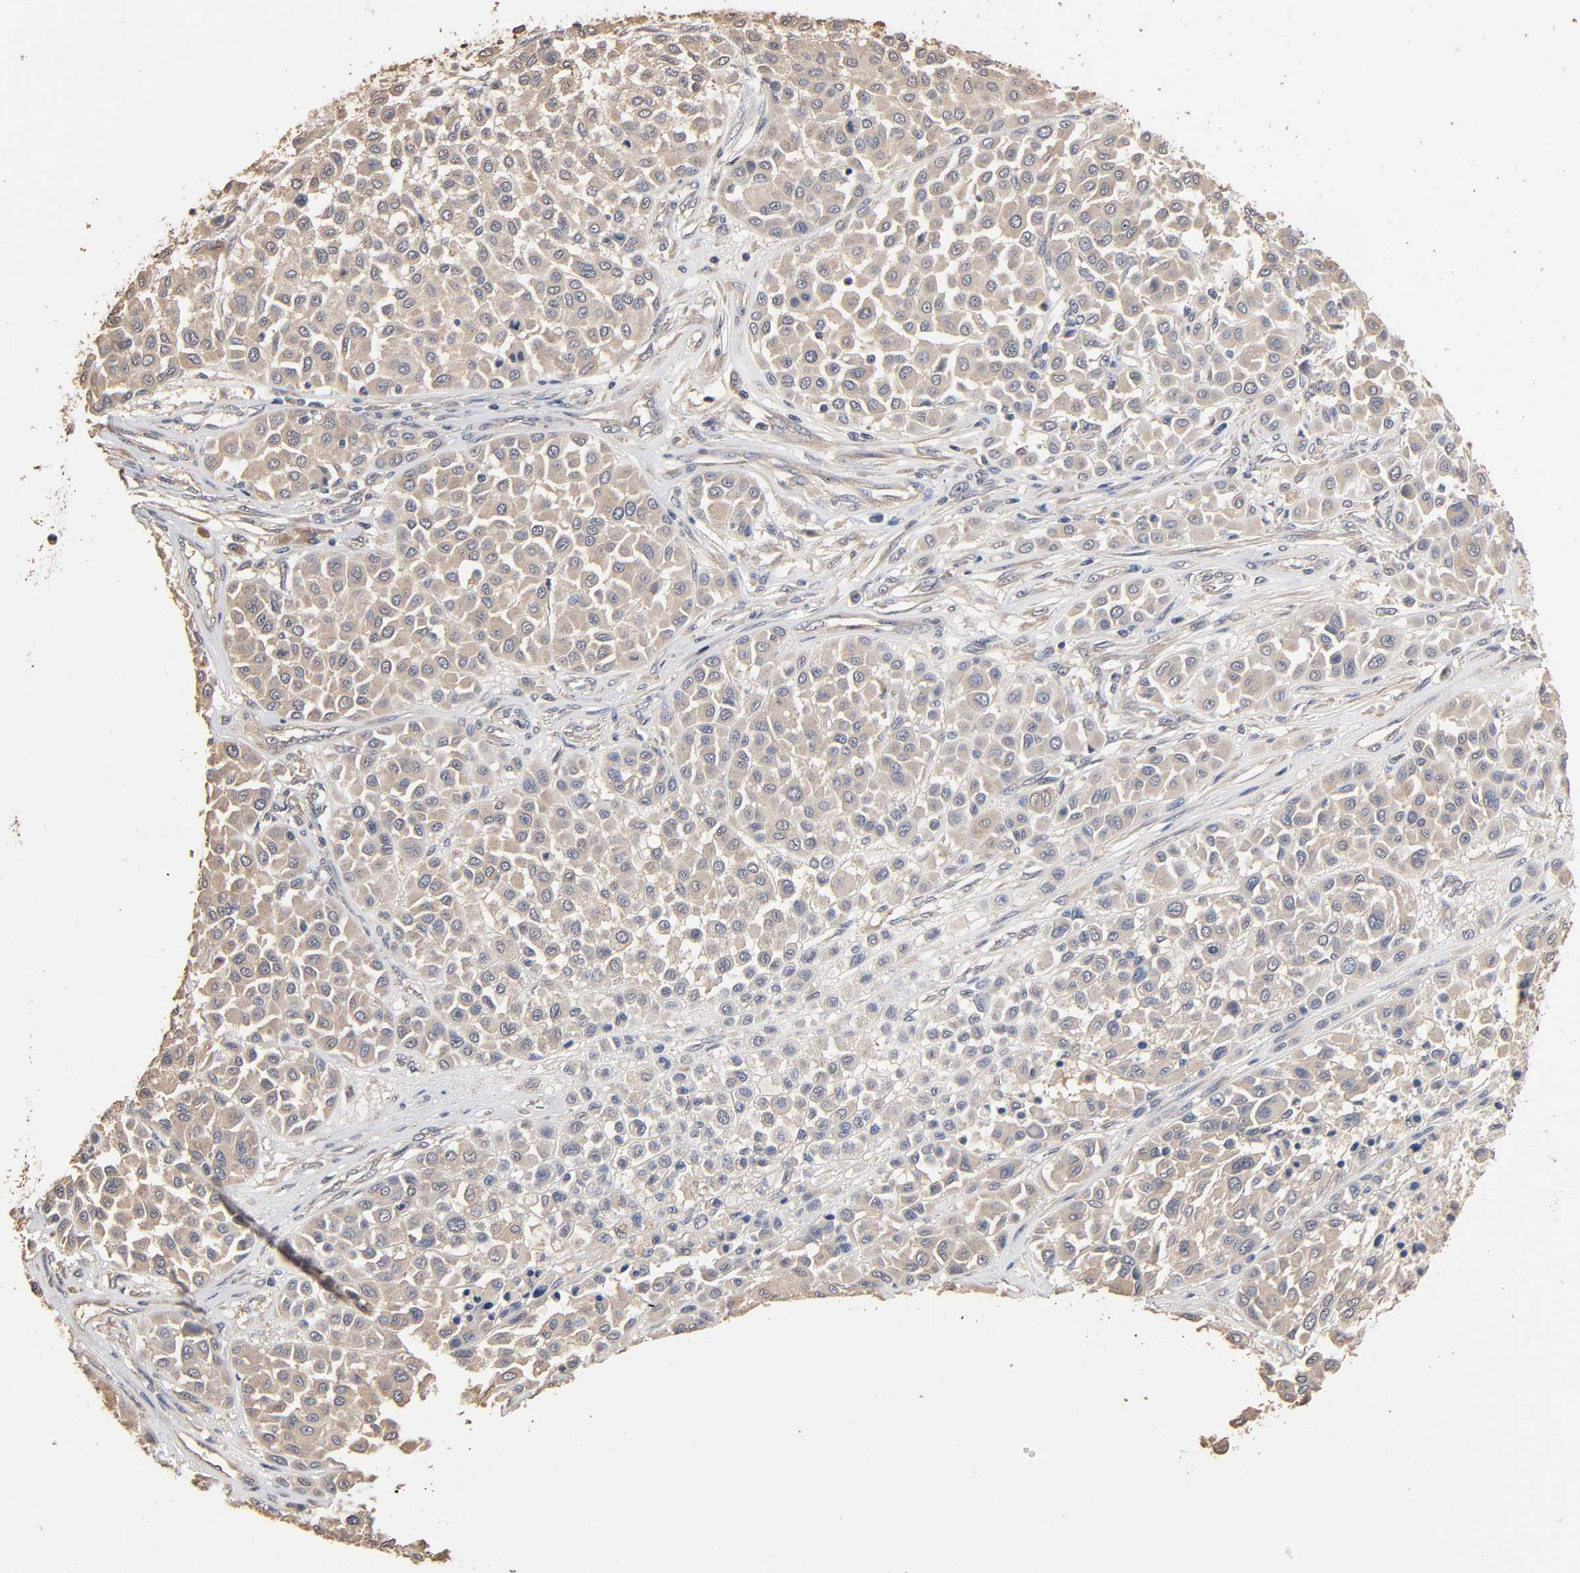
{"staining": {"intensity": "weak", "quantity": ">75%", "location": "cytoplasmic/membranous"}, "tissue": "melanoma", "cell_type": "Tumor cells", "image_type": "cancer", "snomed": [{"axis": "morphology", "description": "Malignant melanoma, Metastatic site"}, {"axis": "topography", "description": "Soft tissue"}], "caption": "Protein analysis of melanoma tissue exhibits weak cytoplasmic/membranous staining in approximately >75% of tumor cells. Using DAB (3,3'-diaminobenzidine) (brown) and hematoxylin (blue) stains, captured at high magnification using brightfield microscopy.", "gene": "ARHGEF7", "patient": {"sex": "male", "age": 41}}